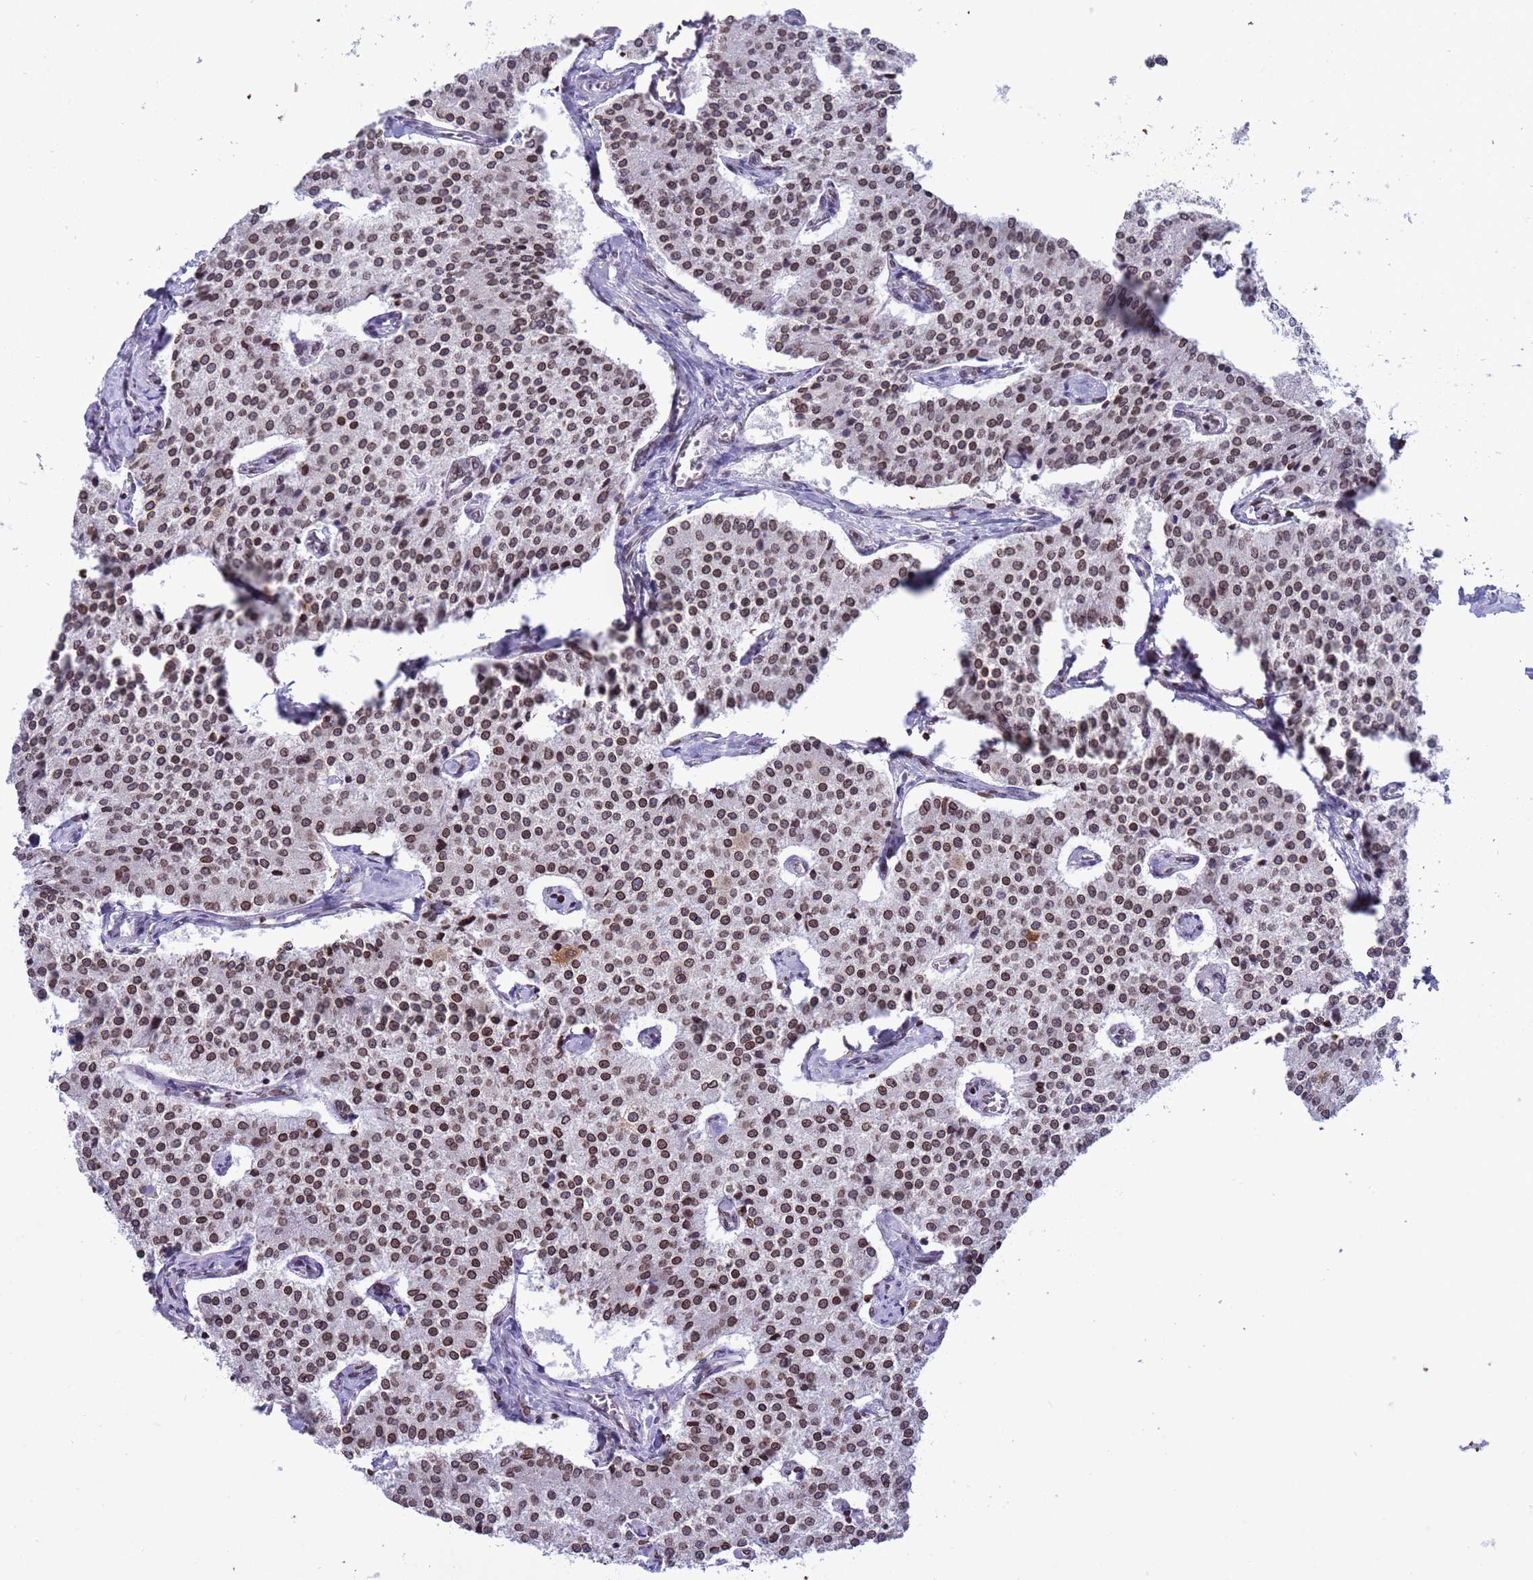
{"staining": {"intensity": "moderate", "quantity": ">75%", "location": "nuclear"}, "tissue": "carcinoid", "cell_type": "Tumor cells", "image_type": "cancer", "snomed": [{"axis": "morphology", "description": "Carcinoid, malignant, NOS"}, {"axis": "topography", "description": "Colon"}], "caption": "This micrograph demonstrates IHC staining of human carcinoid, with medium moderate nuclear expression in approximately >75% of tumor cells.", "gene": "DHX37", "patient": {"sex": "female", "age": 52}}